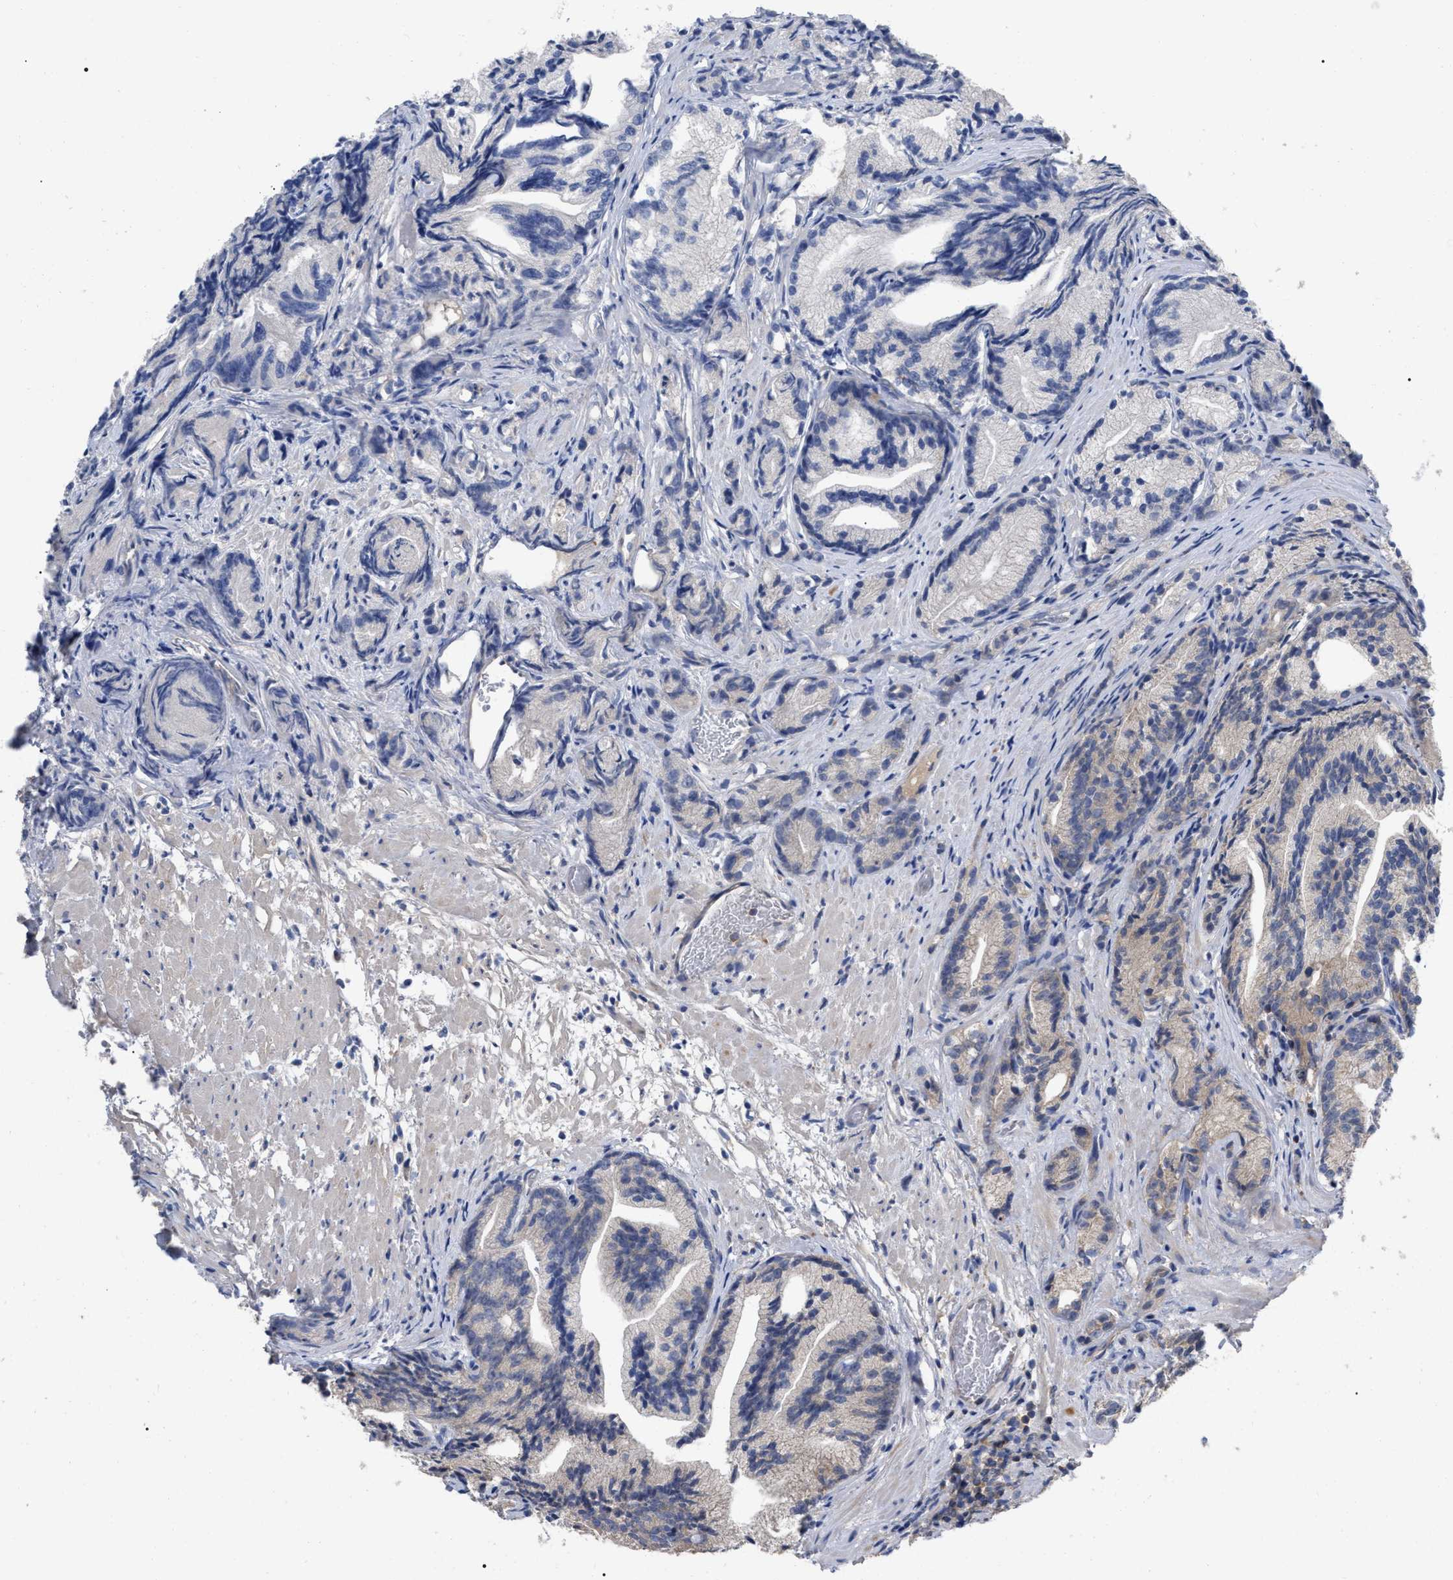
{"staining": {"intensity": "weak", "quantity": "<25%", "location": "cytoplasmic/membranous"}, "tissue": "prostate cancer", "cell_type": "Tumor cells", "image_type": "cancer", "snomed": [{"axis": "morphology", "description": "Adenocarcinoma, Low grade"}, {"axis": "topography", "description": "Prostate"}], "caption": "Immunohistochemical staining of prostate cancer (low-grade adenocarcinoma) displays no significant expression in tumor cells. (Immunohistochemistry (ihc), brightfield microscopy, high magnification).", "gene": "RAP1GDS1", "patient": {"sex": "male", "age": 89}}